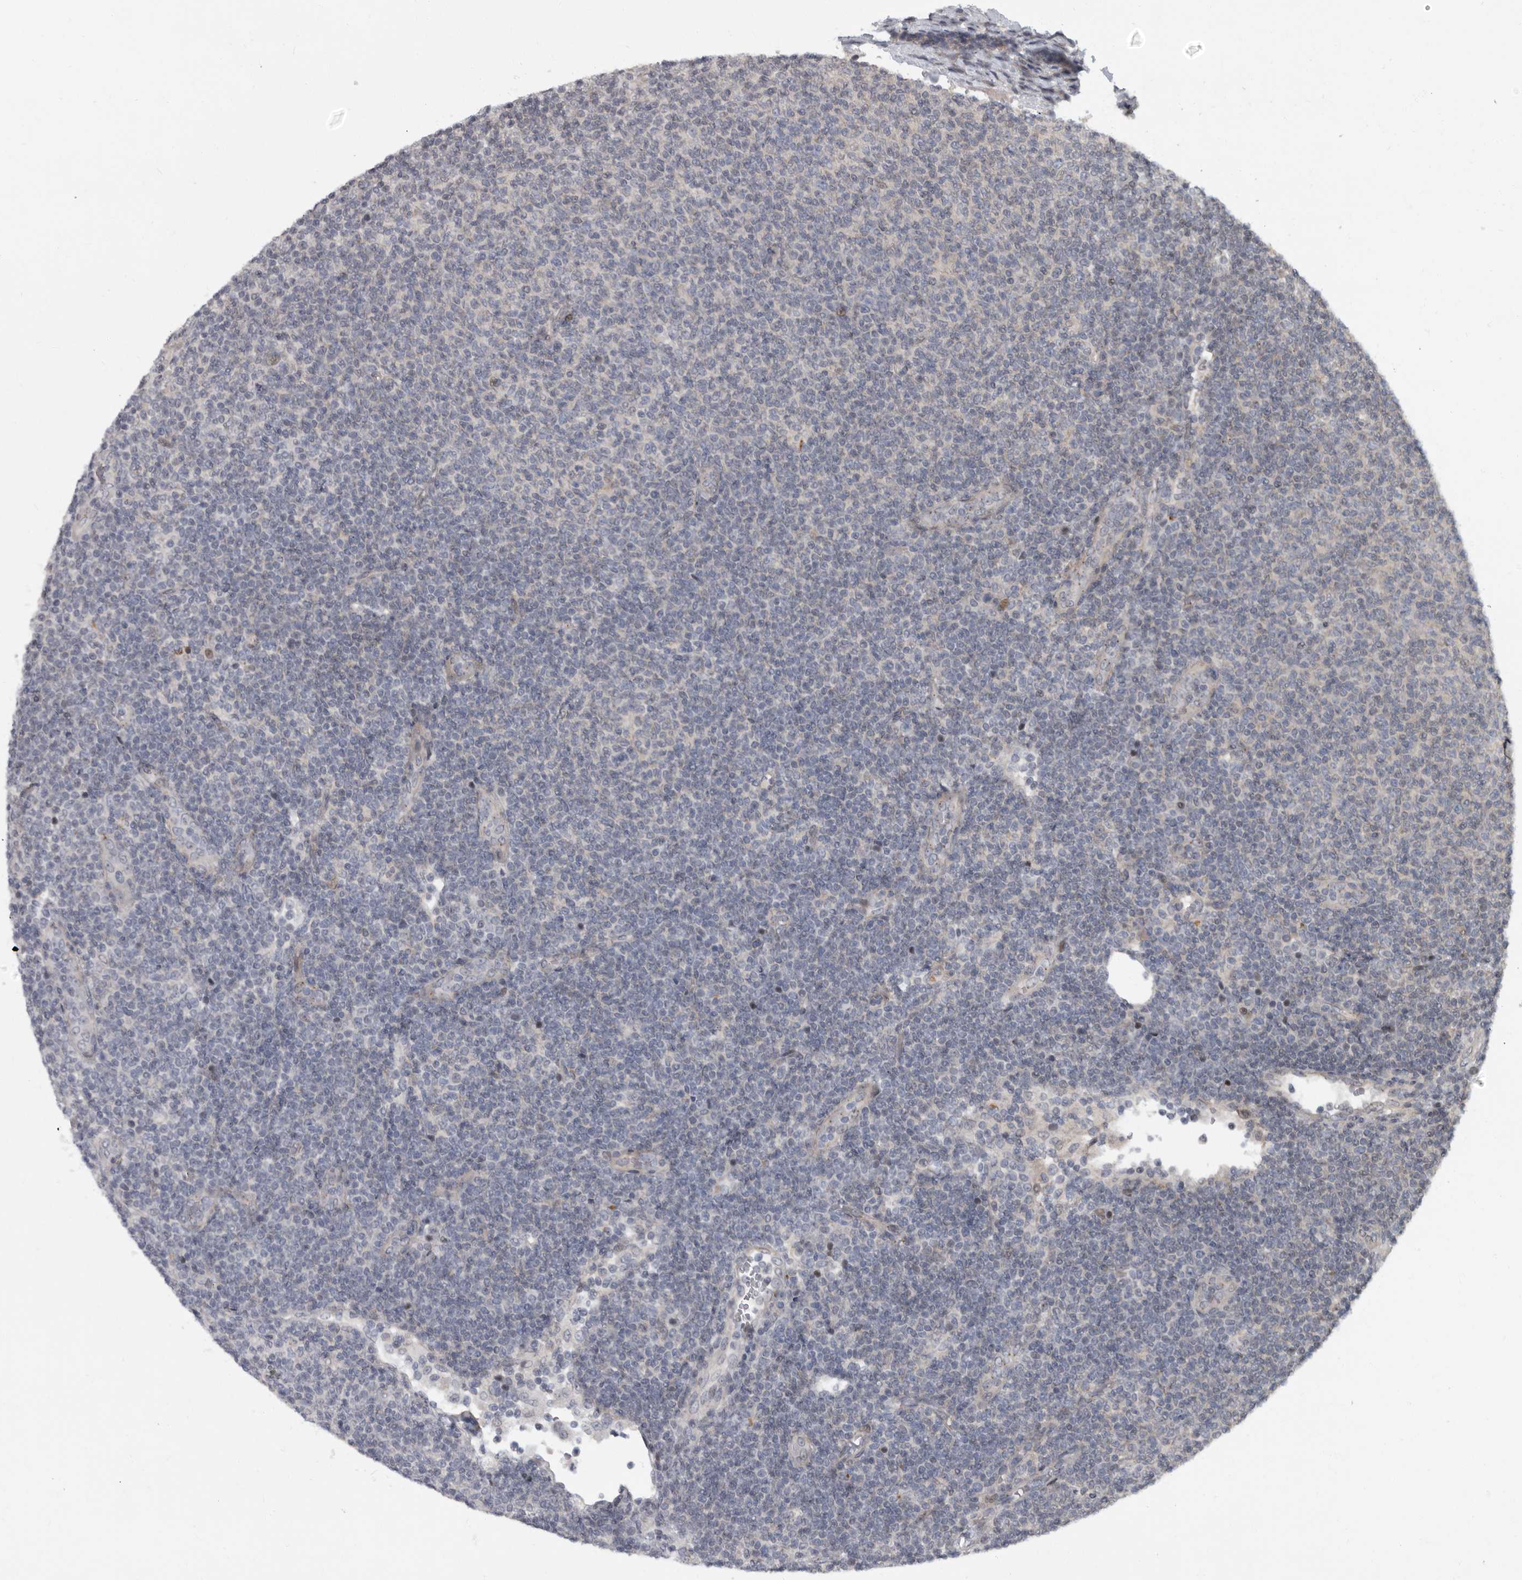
{"staining": {"intensity": "negative", "quantity": "none", "location": "none"}, "tissue": "lymphoma", "cell_type": "Tumor cells", "image_type": "cancer", "snomed": [{"axis": "morphology", "description": "Malignant lymphoma, non-Hodgkin's type, Low grade"}, {"axis": "topography", "description": "Lymph node"}], "caption": "This is an immunohistochemistry image of human malignant lymphoma, non-Hodgkin's type (low-grade). There is no staining in tumor cells.", "gene": "PDE7A", "patient": {"sex": "male", "age": 66}}